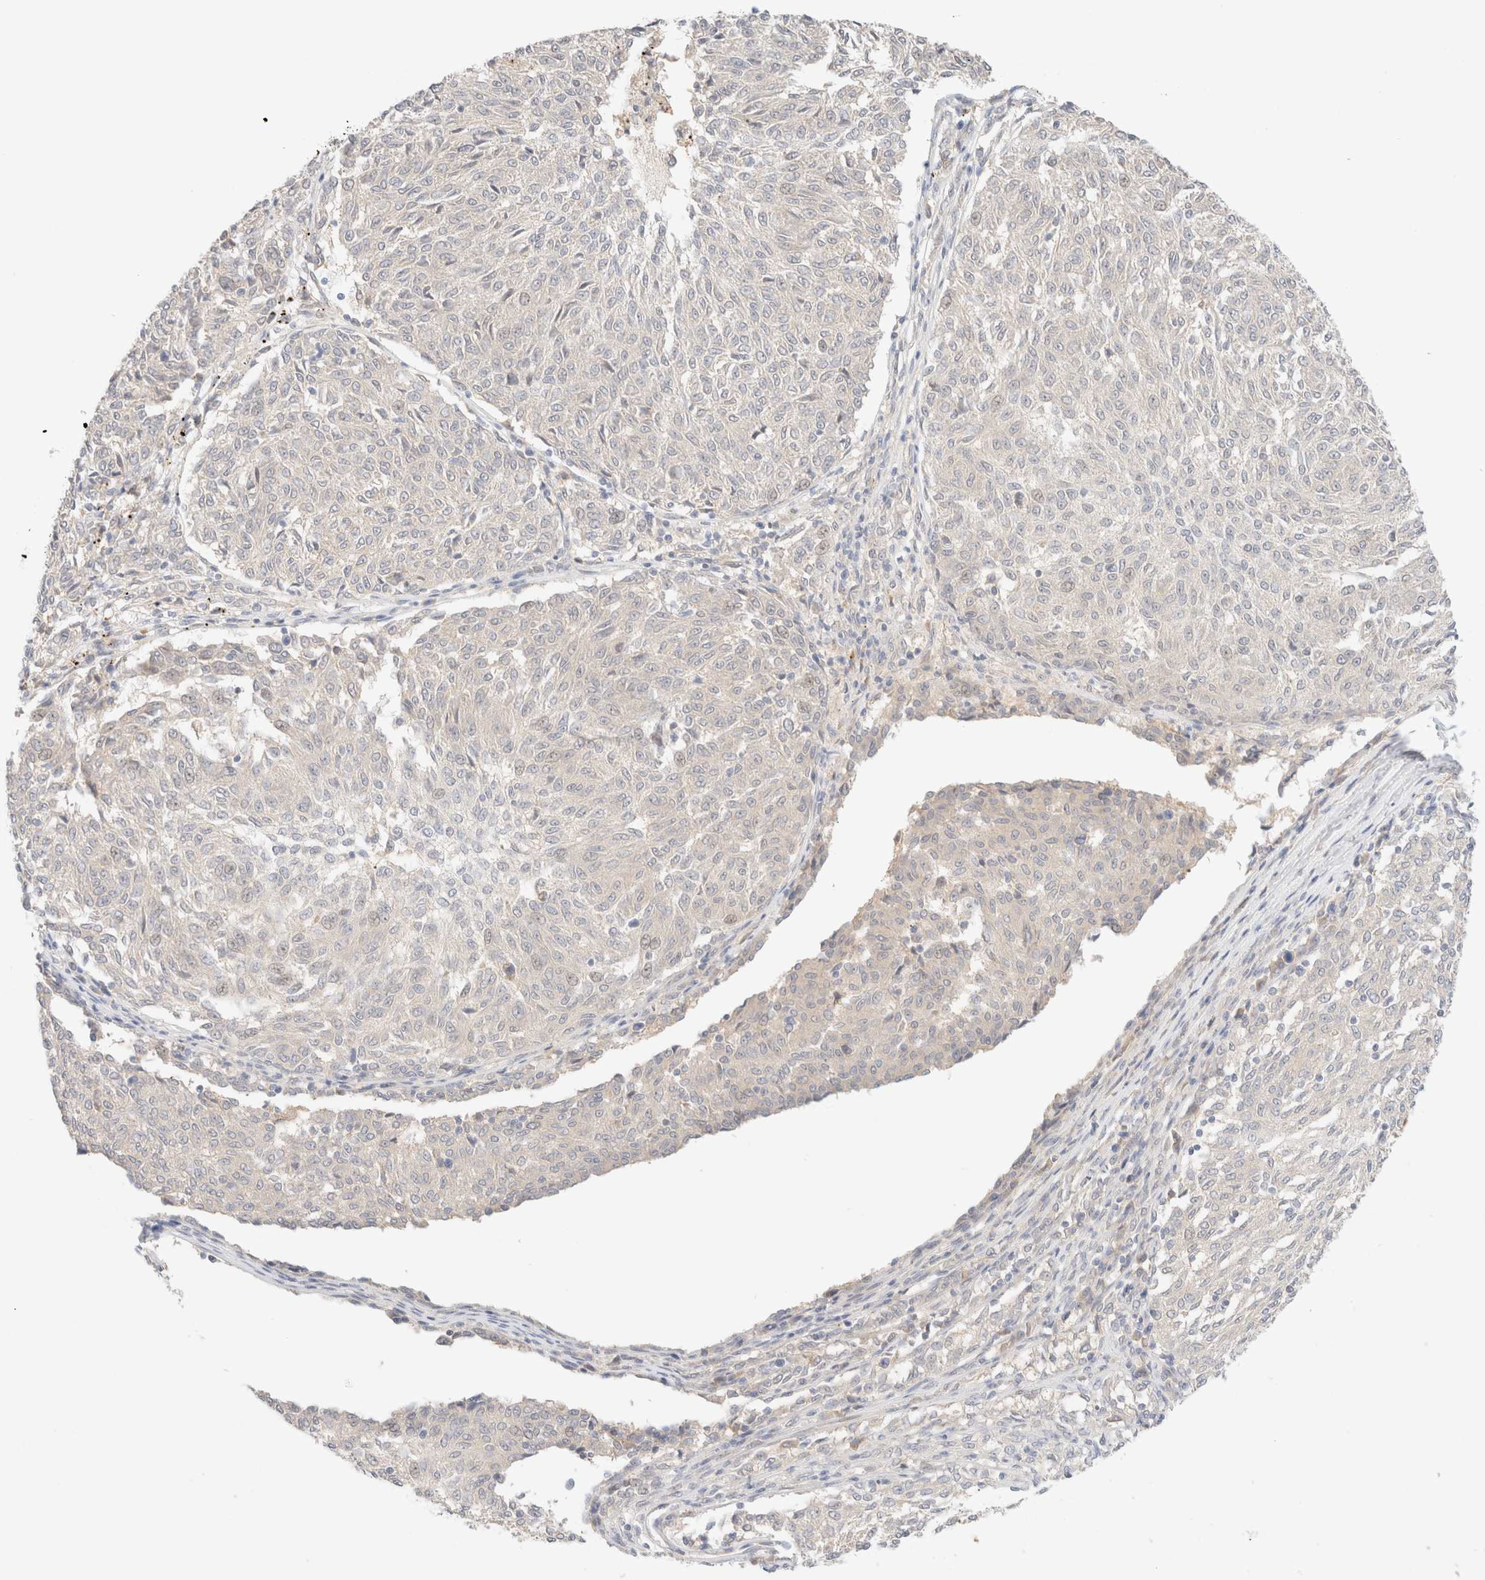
{"staining": {"intensity": "negative", "quantity": "none", "location": "none"}, "tissue": "melanoma", "cell_type": "Tumor cells", "image_type": "cancer", "snomed": [{"axis": "morphology", "description": "Malignant melanoma, NOS"}, {"axis": "topography", "description": "Skin"}], "caption": "Malignant melanoma was stained to show a protein in brown. There is no significant positivity in tumor cells.", "gene": "SGSM2", "patient": {"sex": "female", "age": 72}}